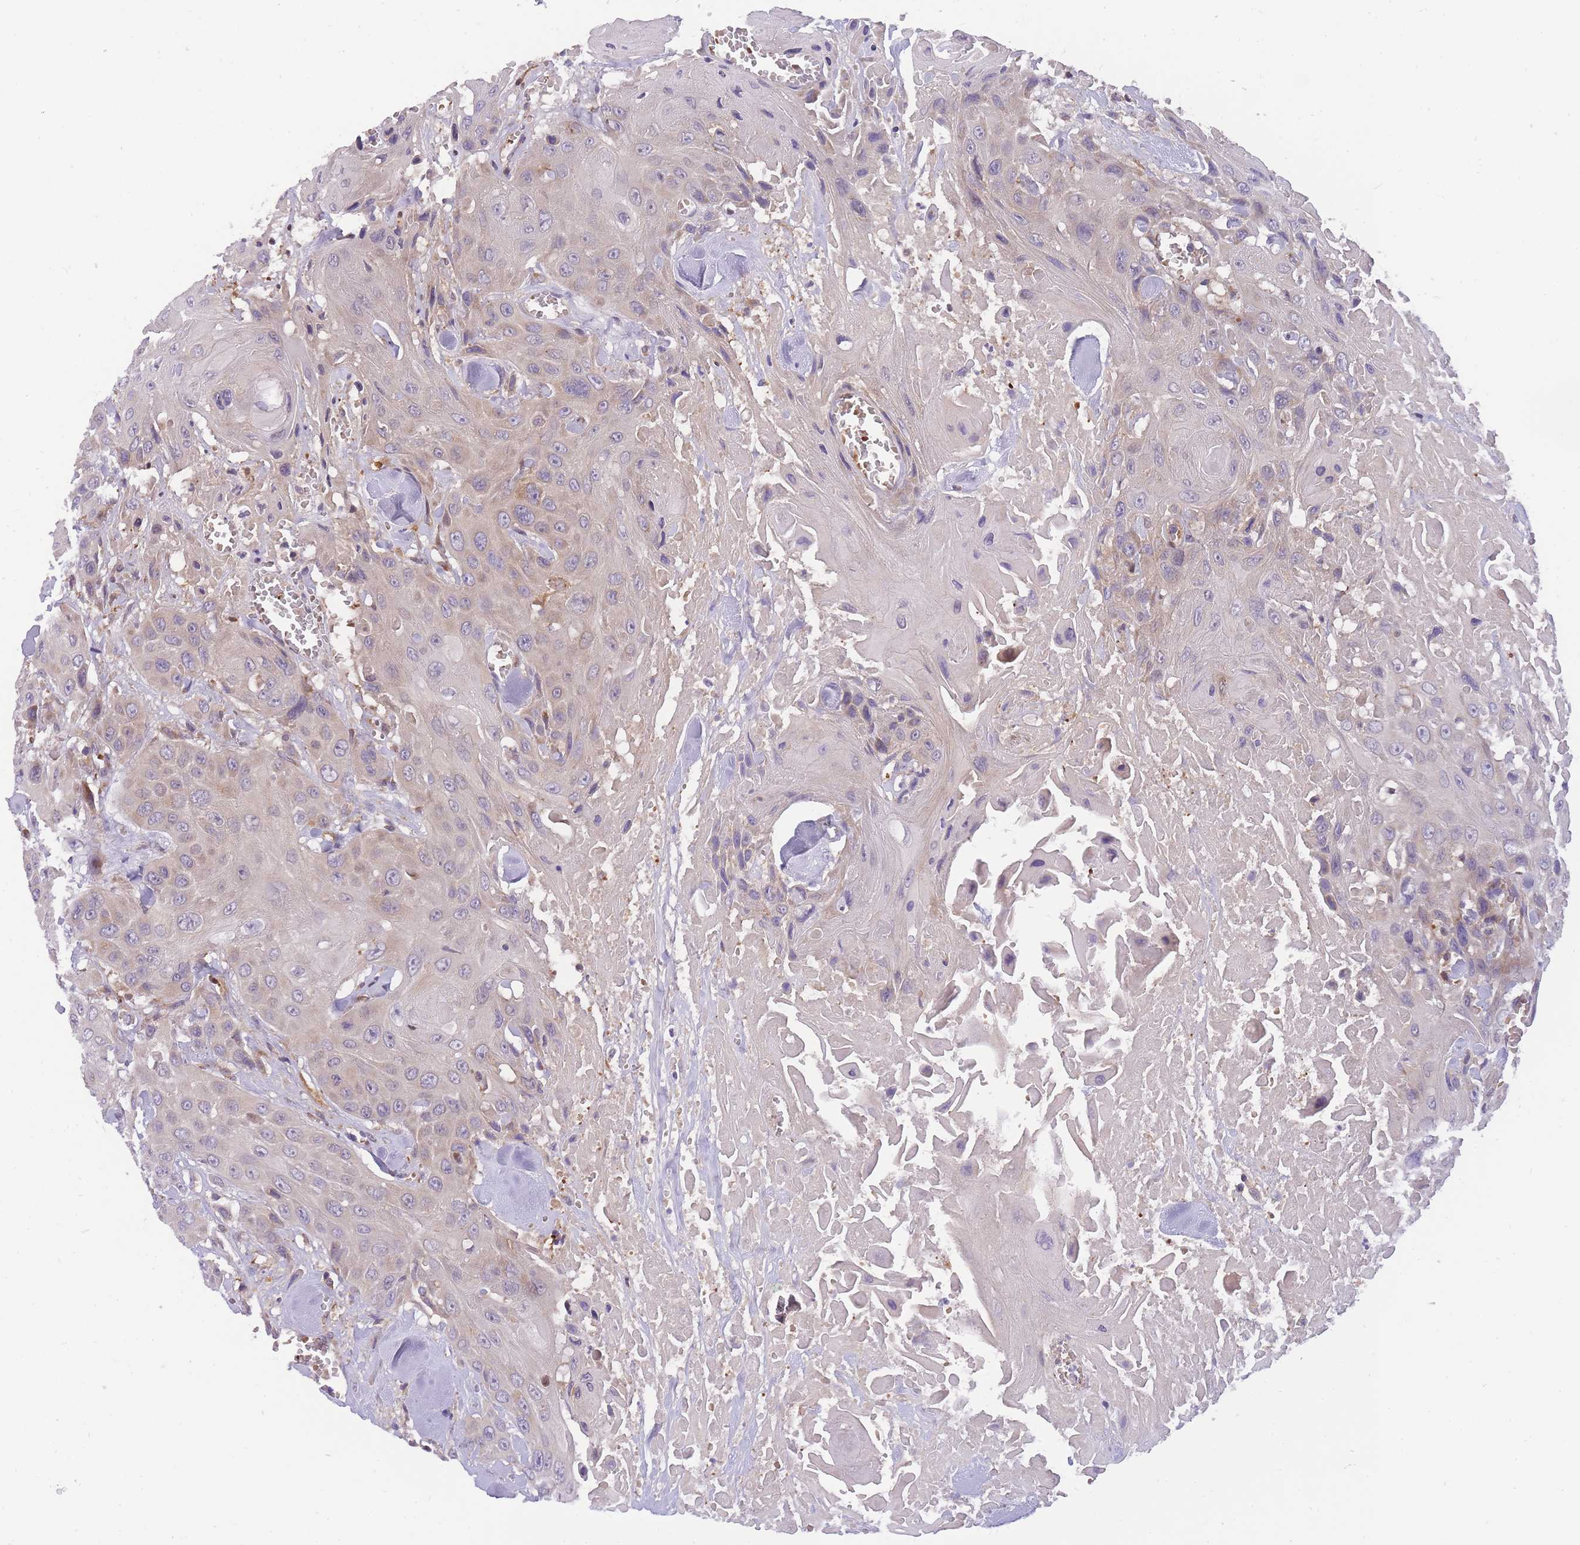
{"staining": {"intensity": "weak", "quantity": "25%-75%", "location": "cytoplasmic/membranous"}, "tissue": "head and neck cancer", "cell_type": "Tumor cells", "image_type": "cancer", "snomed": [{"axis": "morphology", "description": "Squamous cell carcinoma, NOS"}, {"axis": "topography", "description": "Head-Neck"}], "caption": "The image shows staining of squamous cell carcinoma (head and neck), revealing weak cytoplasmic/membranous protein staining (brown color) within tumor cells. (Brightfield microscopy of DAB IHC at high magnification).", "gene": "CRYGN", "patient": {"sex": "male", "age": 81}}